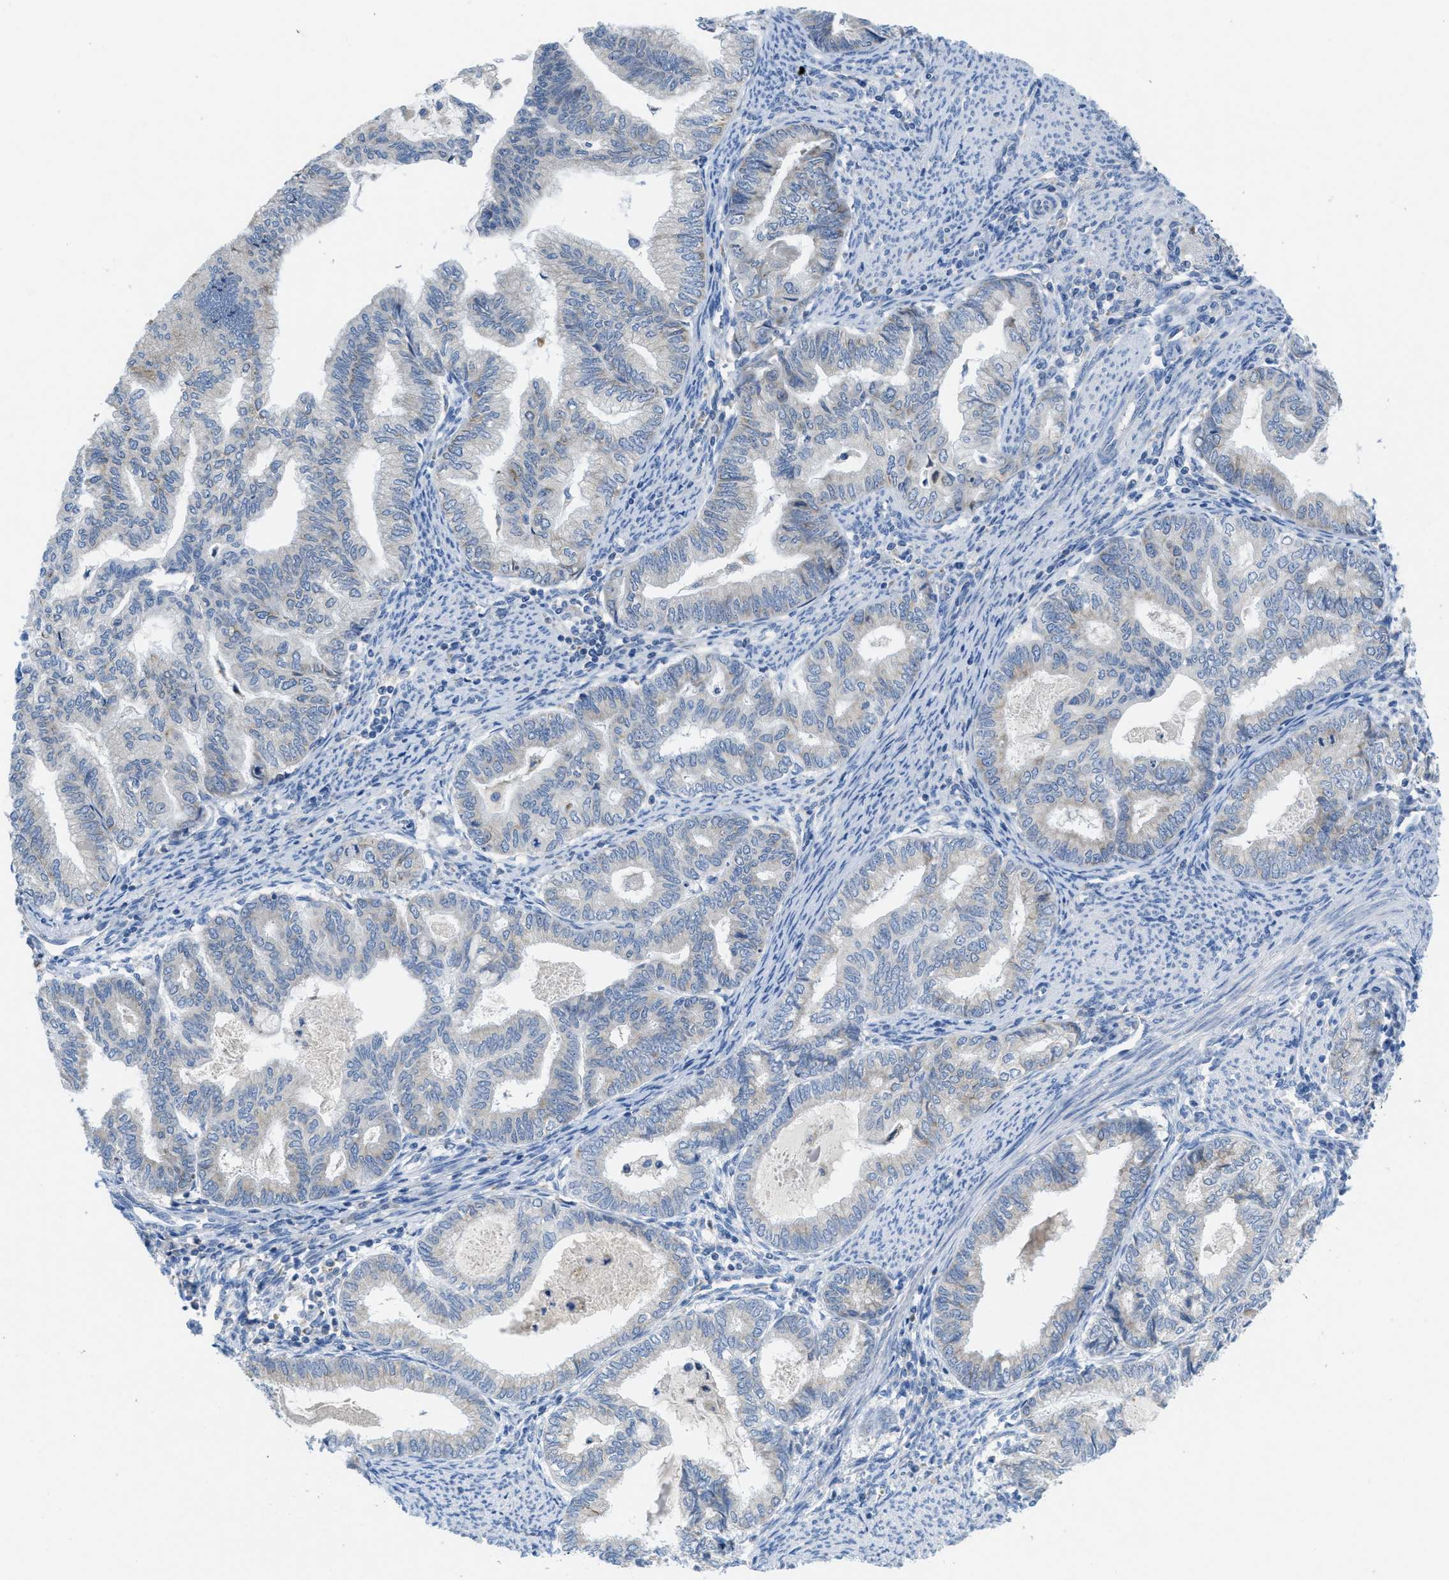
{"staining": {"intensity": "negative", "quantity": "none", "location": "none"}, "tissue": "endometrial cancer", "cell_type": "Tumor cells", "image_type": "cancer", "snomed": [{"axis": "morphology", "description": "Adenocarcinoma, NOS"}, {"axis": "topography", "description": "Endometrium"}], "caption": "DAB immunohistochemical staining of human endometrial cancer reveals no significant positivity in tumor cells. (Brightfield microscopy of DAB immunohistochemistry (IHC) at high magnification).", "gene": "PTDSS1", "patient": {"sex": "female", "age": 79}}